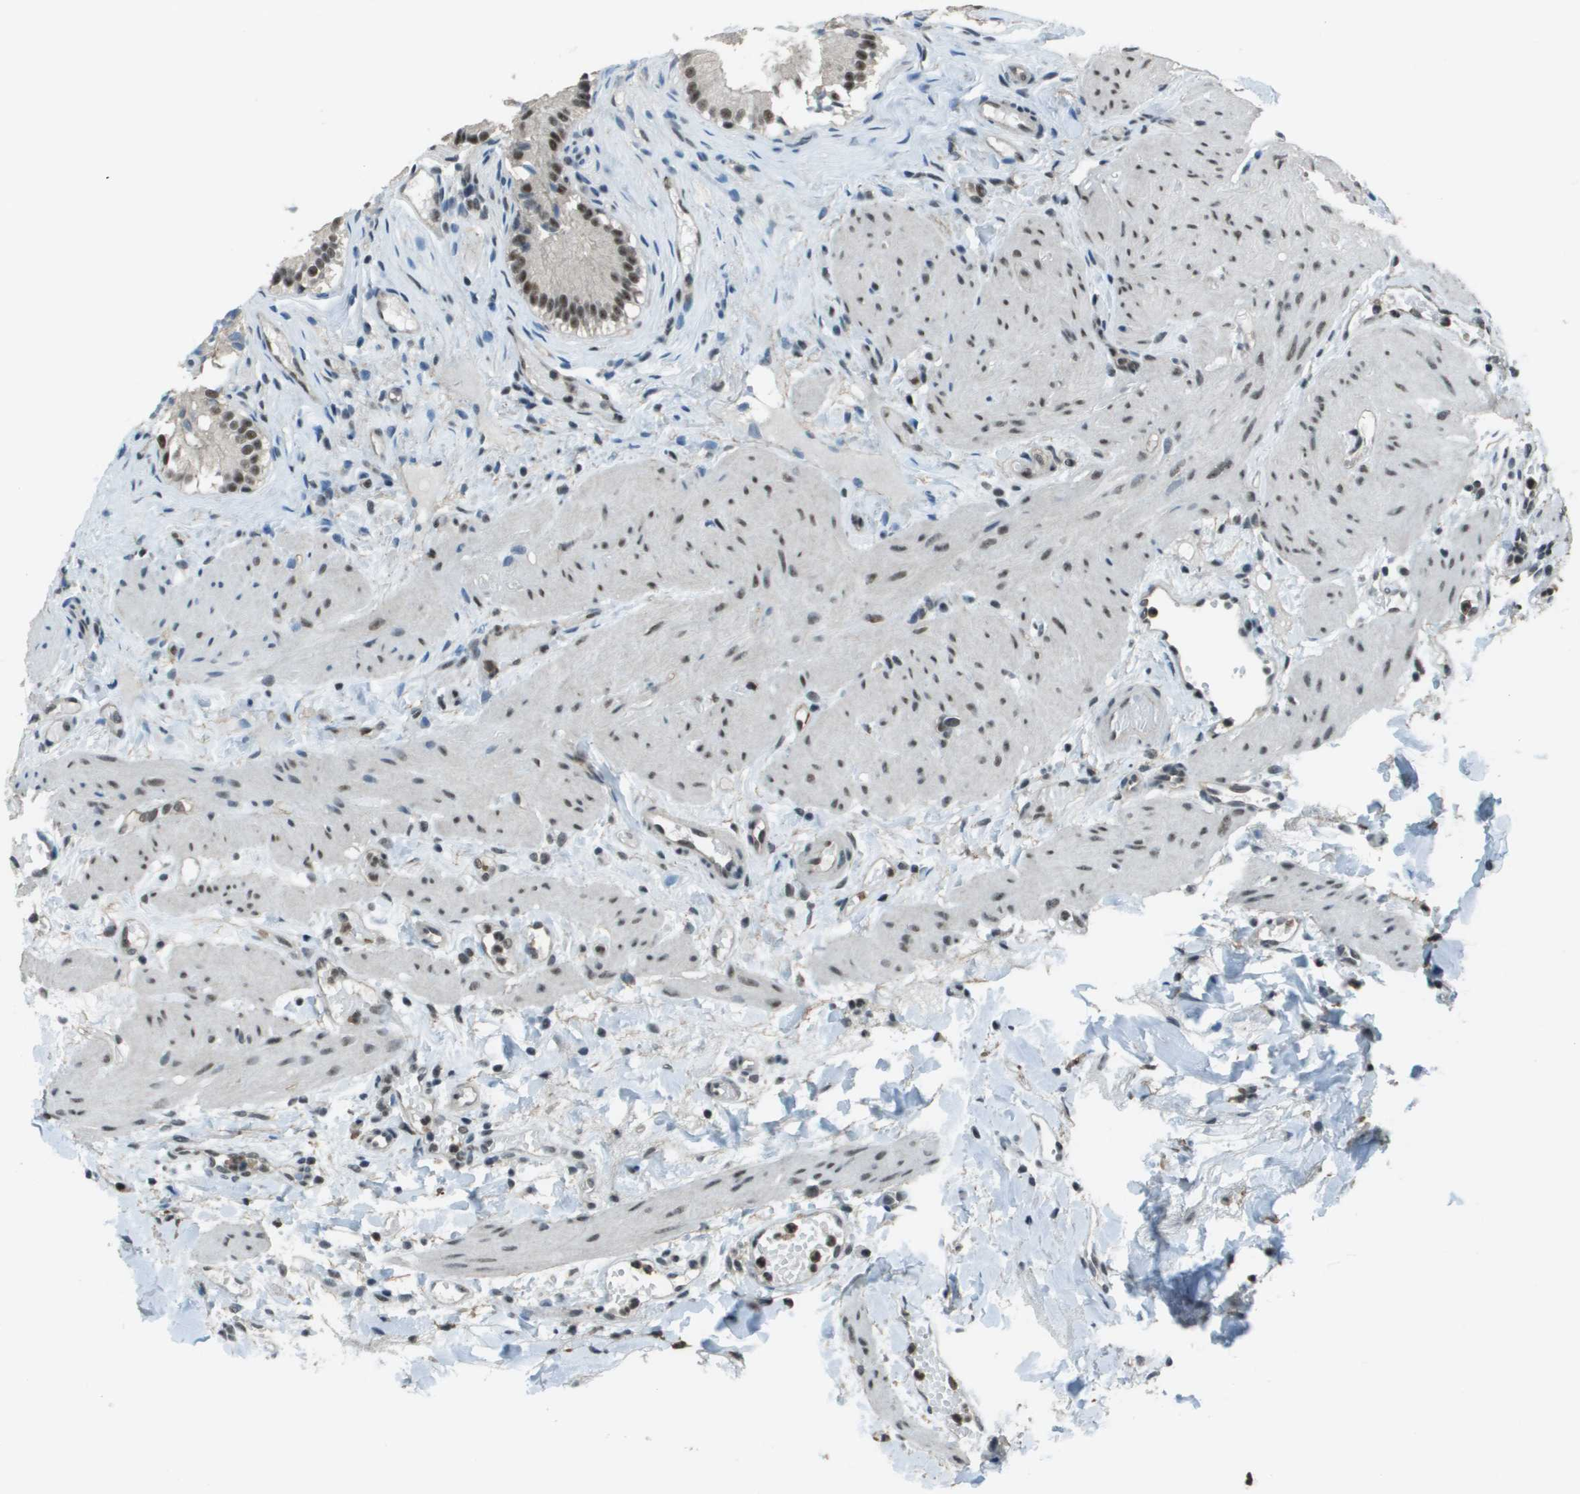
{"staining": {"intensity": "moderate", "quantity": ">75%", "location": "nuclear"}, "tissue": "gallbladder", "cell_type": "Glandular cells", "image_type": "normal", "snomed": [{"axis": "morphology", "description": "Normal tissue, NOS"}, {"axis": "topography", "description": "Gallbladder"}], "caption": "A high-resolution photomicrograph shows immunohistochemistry (IHC) staining of normal gallbladder, which exhibits moderate nuclear positivity in approximately >75% of glandular cells.", "gene": "DEPDC1", "patient": {"sex": "female", "age": 26}}